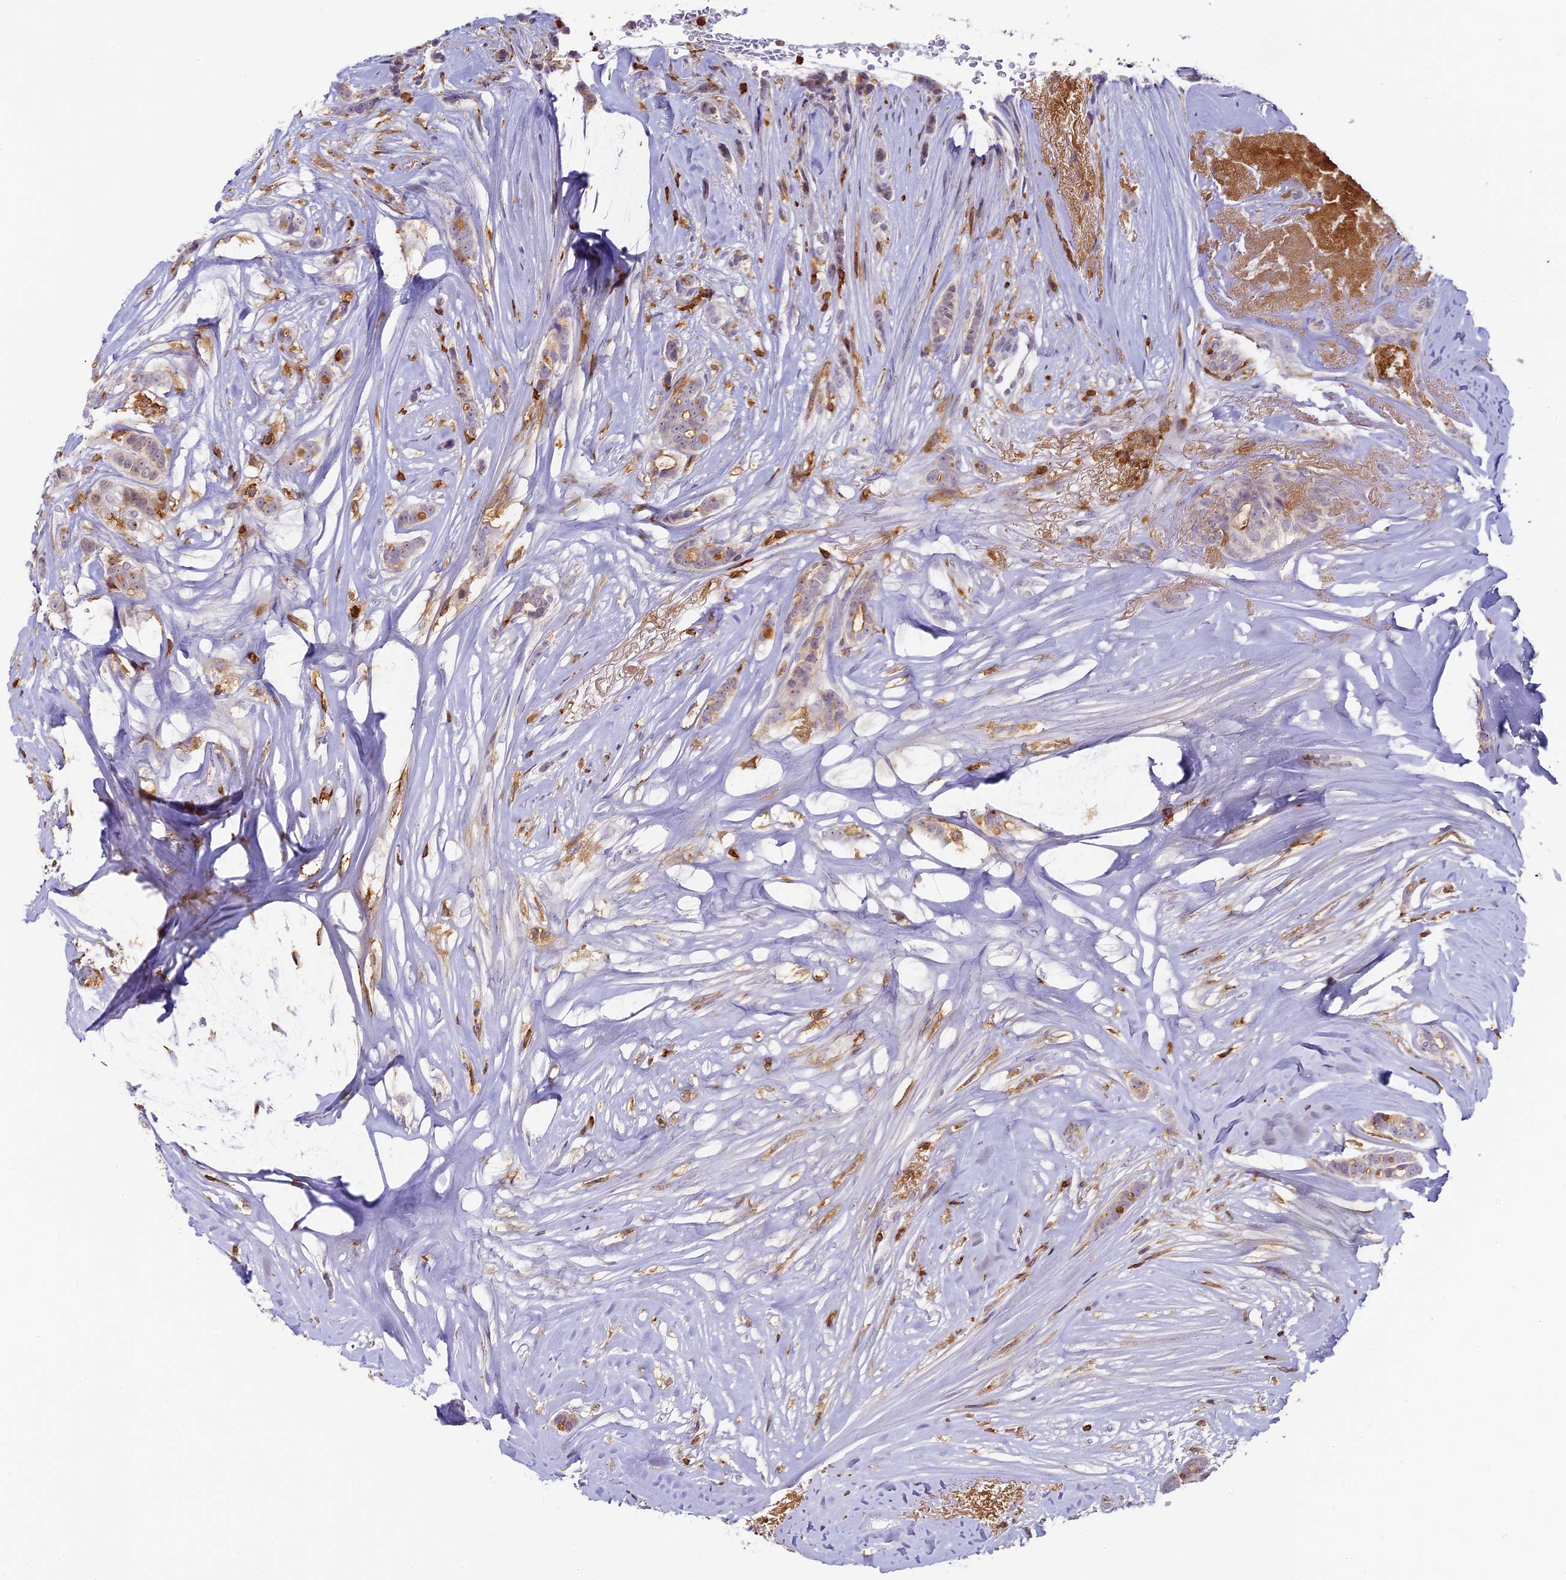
{"staining": {"intensity": "weak", "quantity": "25%-75%", "location": "cytoplasmic/membranous"}, "tissue": "breast cancer", "cell_type": "Tumor cells", "image_type": "cancer", "snomed": [{"axis": "morphology", "description": "Lobular carcinoma"}, {"axis": "topography", "description": "Breast"}], "caption": "Immunohistochemical staining of breast cancer (lobular carcinoma) demonstrates low levels of weak cytoplasmic/membranous positivity in approximately 25%-75% of tumor cells.", "gene": "FYB1", "patient": {"sex": "female", "age": 51}}